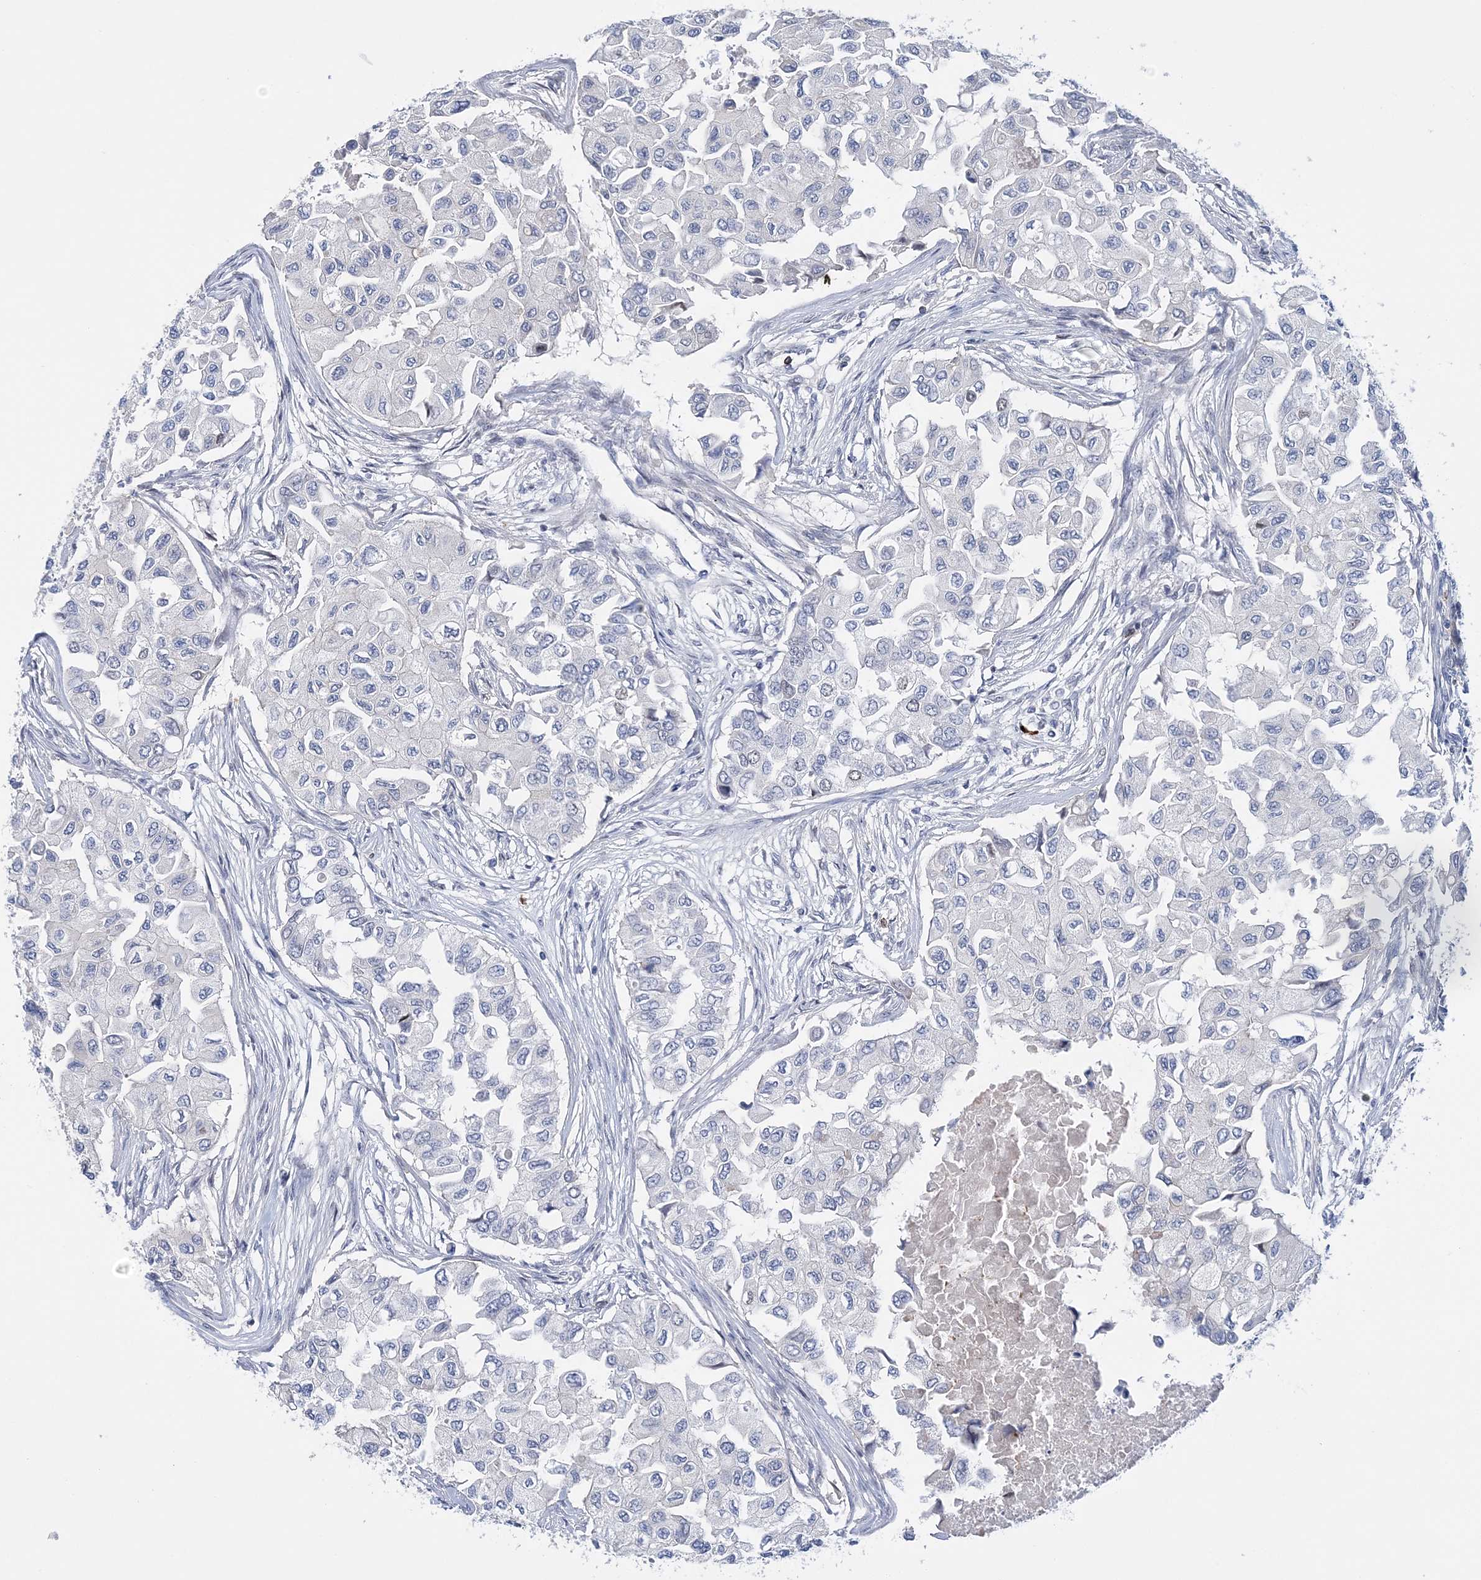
{"staining": {"intensity": "negative", "quantity": "none", "location": "none"}, "tissue": "breast cancer", "cell_type": "Tumor cells", "image_type": "cancer", "snomed": [{"axis": "morphology", "description": "Normal tissue, NOS"}, {"axis": "morphology", "description": "Duct carcinoma"}, {"axis": "topography", "description": "Breast"}], "caption": "The histopathology image displays no staining of tumor cells in breast intraductal carcinoma.", "gene": "PRMT9", "patient": {"sex": "female", "age": 49}}